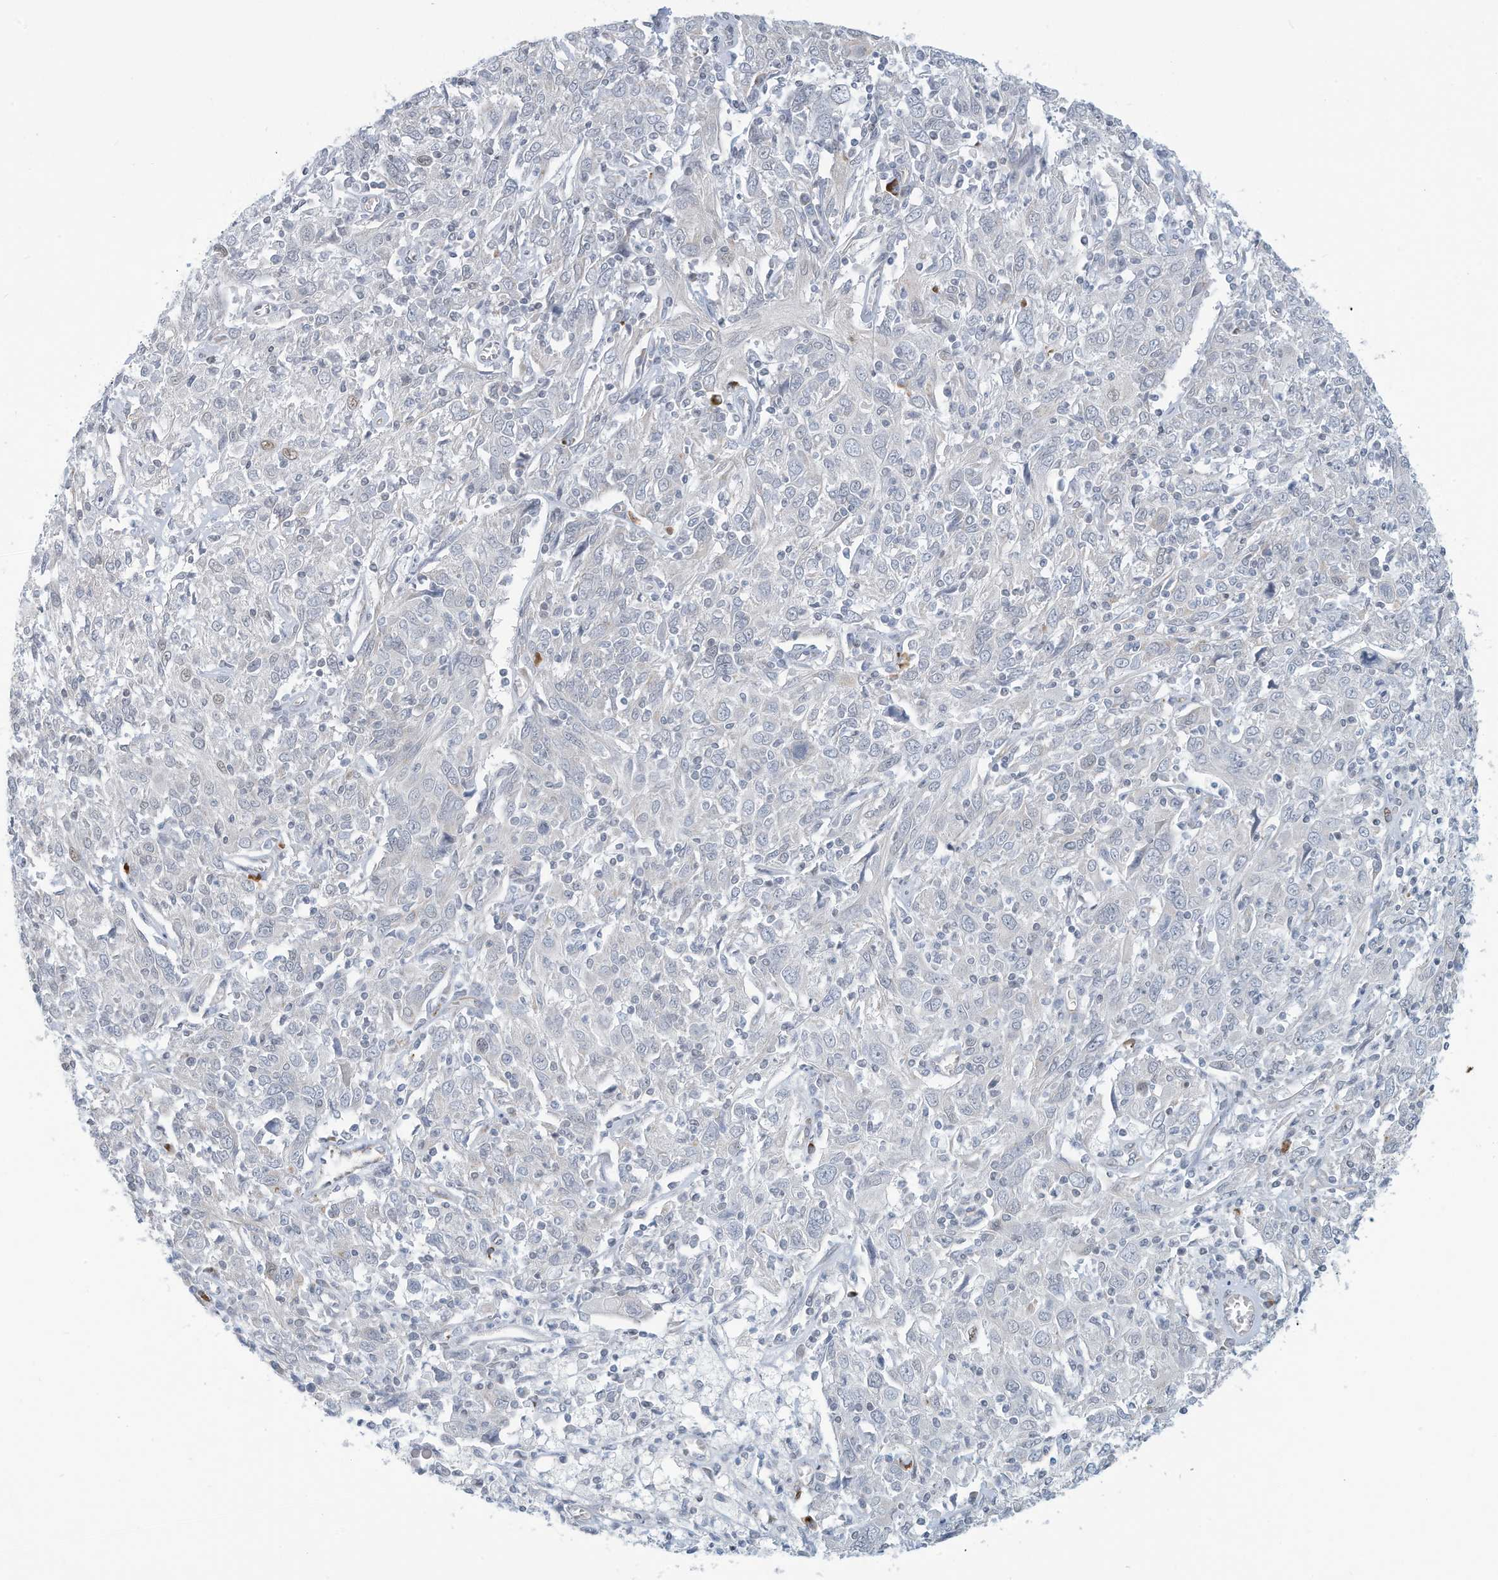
{"staining": {"intensity": "negative", "quantity": "none", "location": "none"}, "tissue": "cervical cancer", "cell_type": "Tumor cells", "image_type": "cancer", "snomed": [{"axis": "morphology", "description": "Squamous cell carcinoma, NOS"}, {"axis": "topography", "description": "Cervix"}], "caption": "The image displays no staining of tumor cells in cervical cancer.", "gene": "SARNP", "patient": {"sex": "female", "age": 46}}